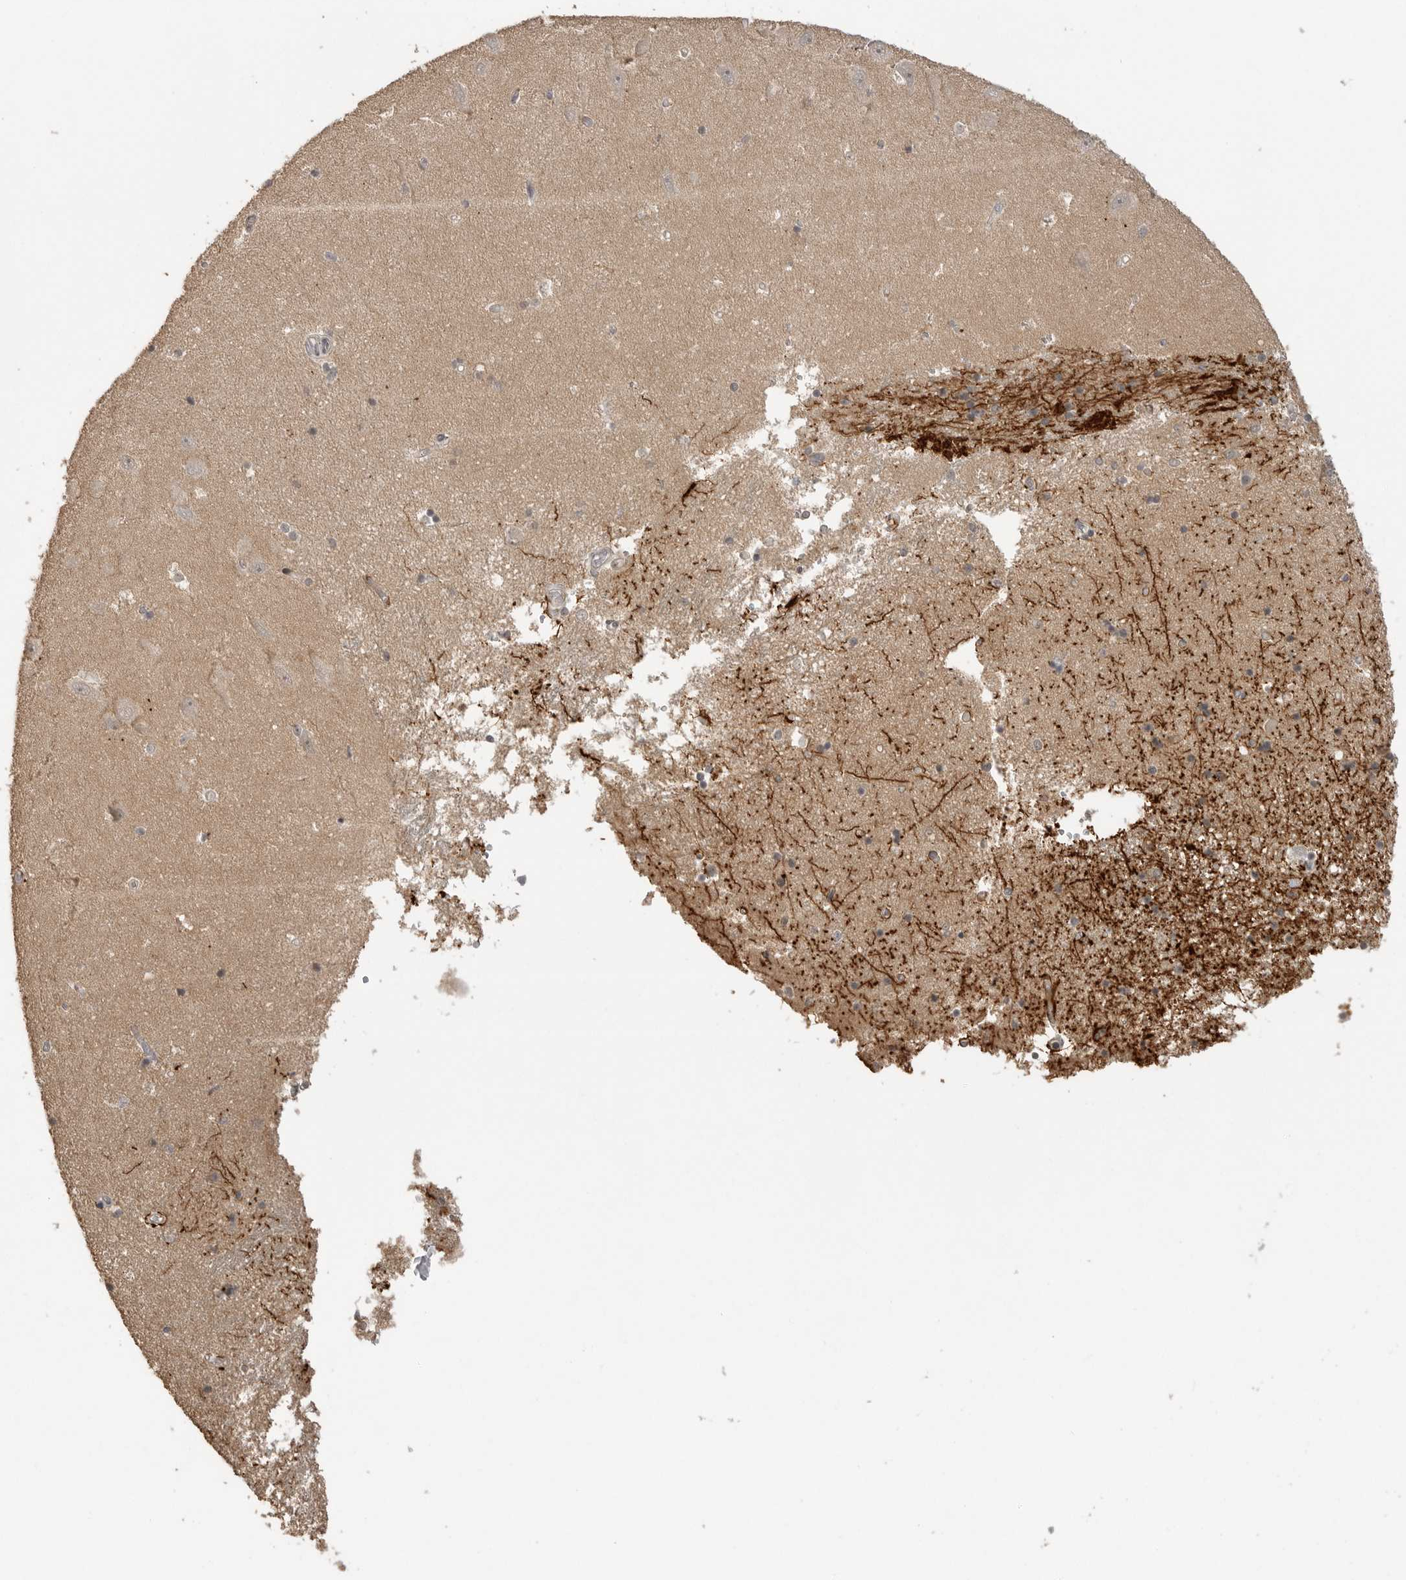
{"staining": {"intensity": "strong", "quantity": "<25%", "location": "cytoplasmic/membranous"}, "tissue": "hippocampus", "cell_type": "Glial cells", "image_type": "normal", "snomed": [{"axis": "morphology", "description": "Normal tissue, NOS"}, {"axis": "topography", "description": "Hippocampus"}], "caption": "IHC of benign human hippocampus exhibits medium levels of strong cytoplasmic/membranous staining in approximately <25% of glial cells. The protein is shown in brown color, while the nuclei are stained blue.", "gene": "SMG8", "patient": {"sex": "male", "age": 45}}